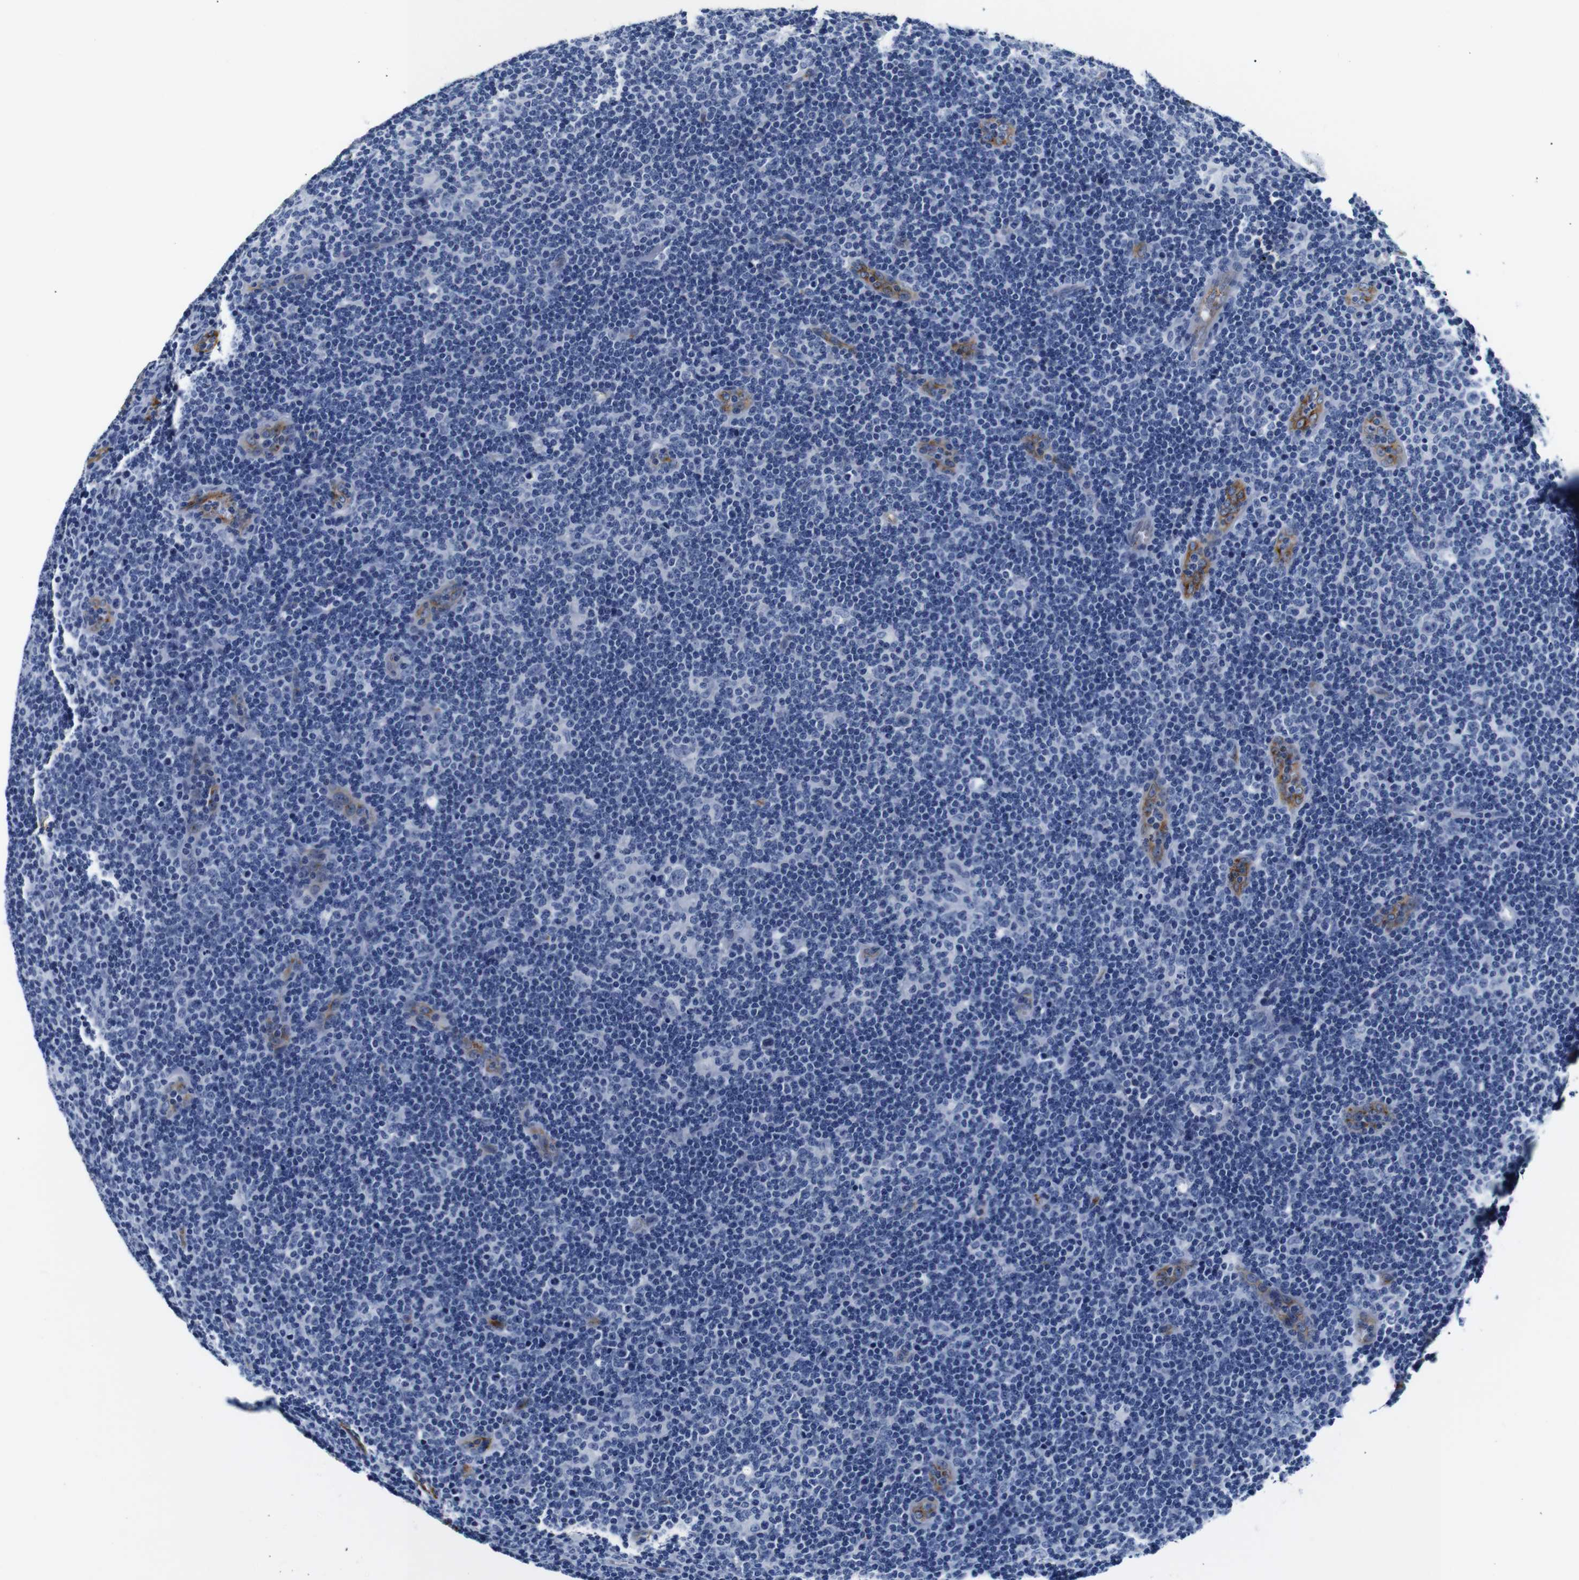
{"staining": {"intensity": "negative", "quantity": "none", "location": "none"}, "tissue": "lymphoma", "cell_type": "Tumor cells", "image_type": "cancer", "snomed": [{"axis": "morphology", "description": "Hodgkin's disease, NOS"}, {"axis": "topography", "description": "Lymph node"}], "caption": "Immunohistochemistry (IHC) histopathology image of lymphoma stained for a protein (brown), which demonstrates no positivity in tumor cells.", "gene": "MUC4", "patient": {"sex": "female", "age": 57}}